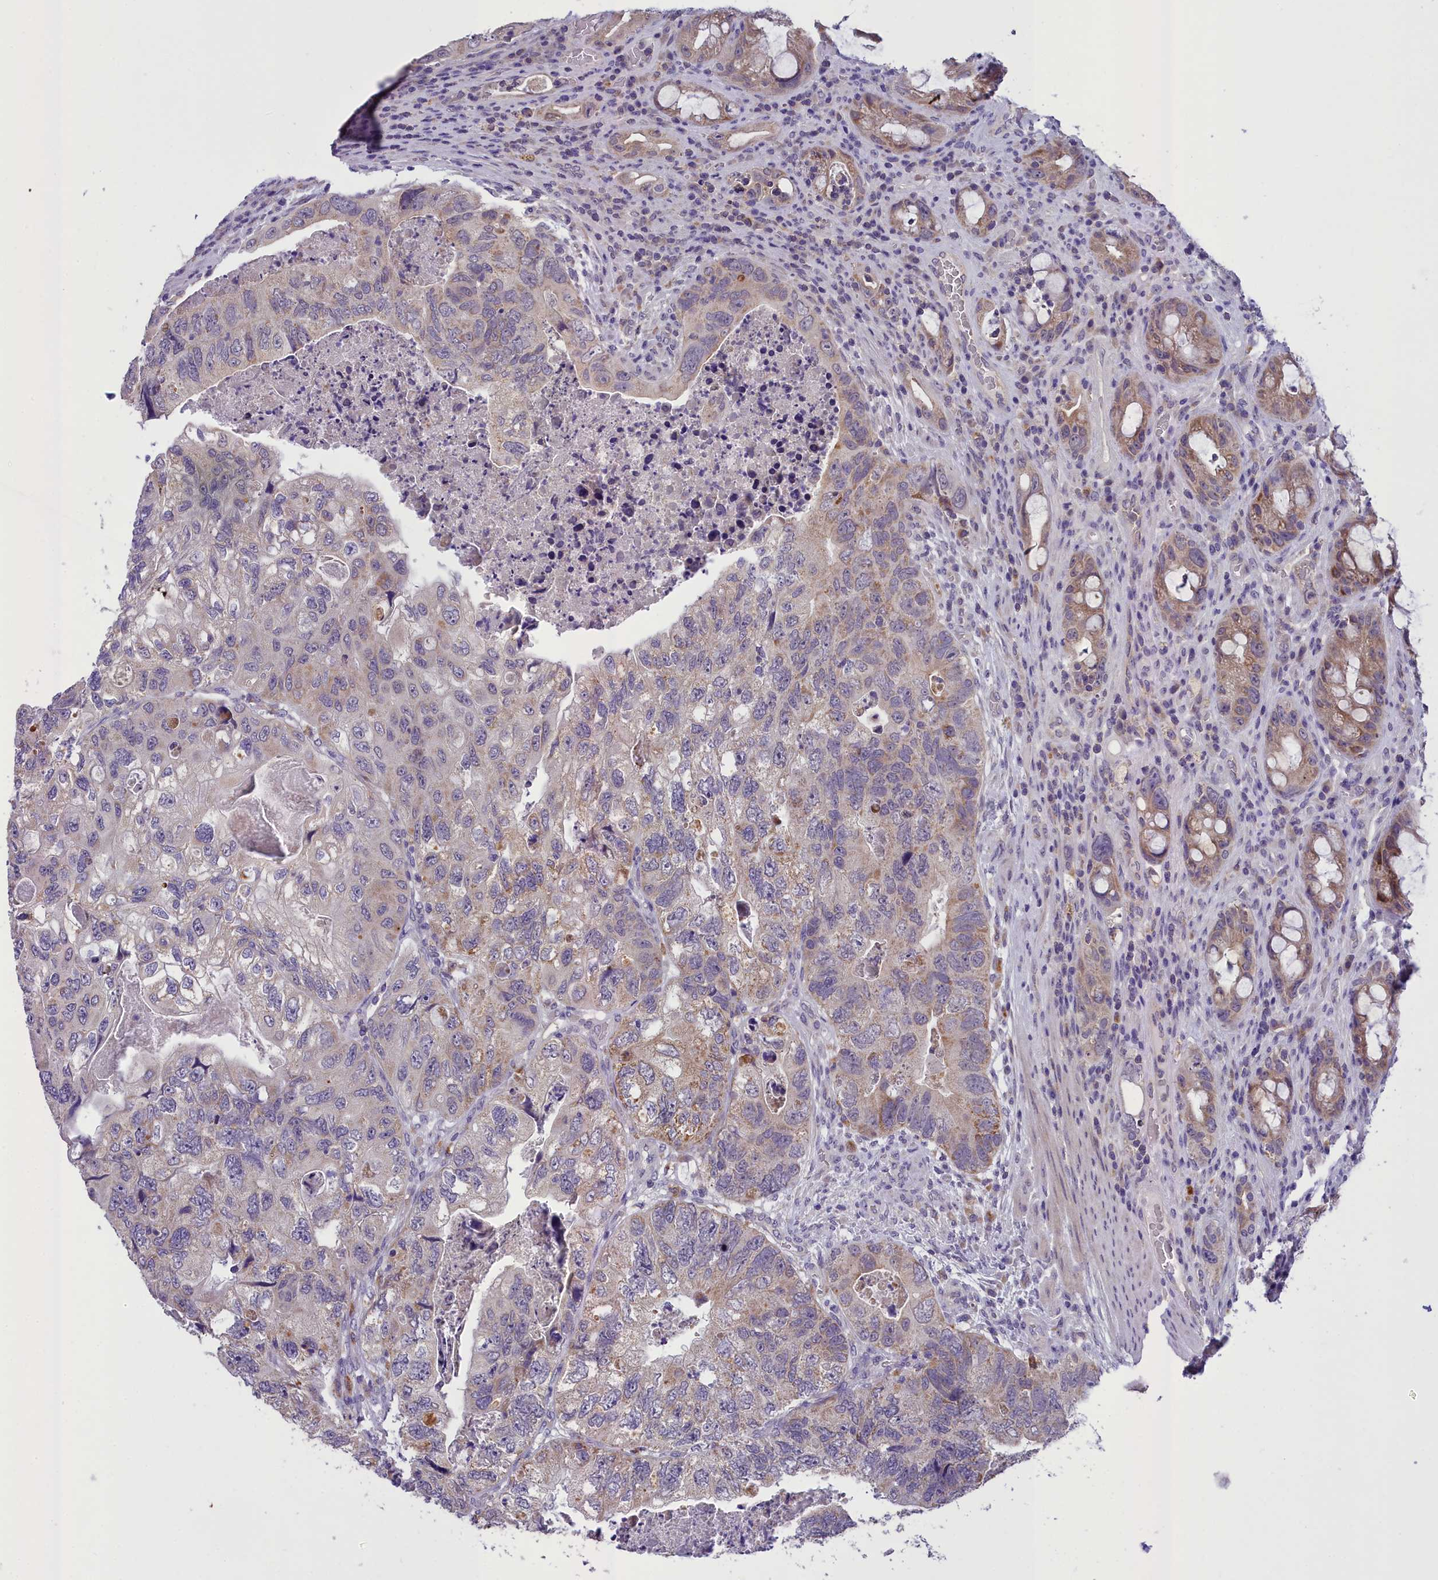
{"staining": {"intensity": "moderate", "quantity": "<25%", "location": "cytoplasmic/membranous"}, "tissue": "colorectal cancer", "cell_type": "Tumor cells", "image_type": "cancer", "snomed": [{"axis": "morphology", "description": "Adenocarcinoma, NOS"}, {"axis": "topography", "description": "Rectum"}], "caption": "DAB (3,3'-diaminobenzidine) immunohistochemical staining of human colorectal adenocarcinoma exhibits moderate cytoplasmic/membranous protein staining in approximately <25% of tumor cells.", "gene": "MIIP", "patient": {"sex": "male", "age": 63}}